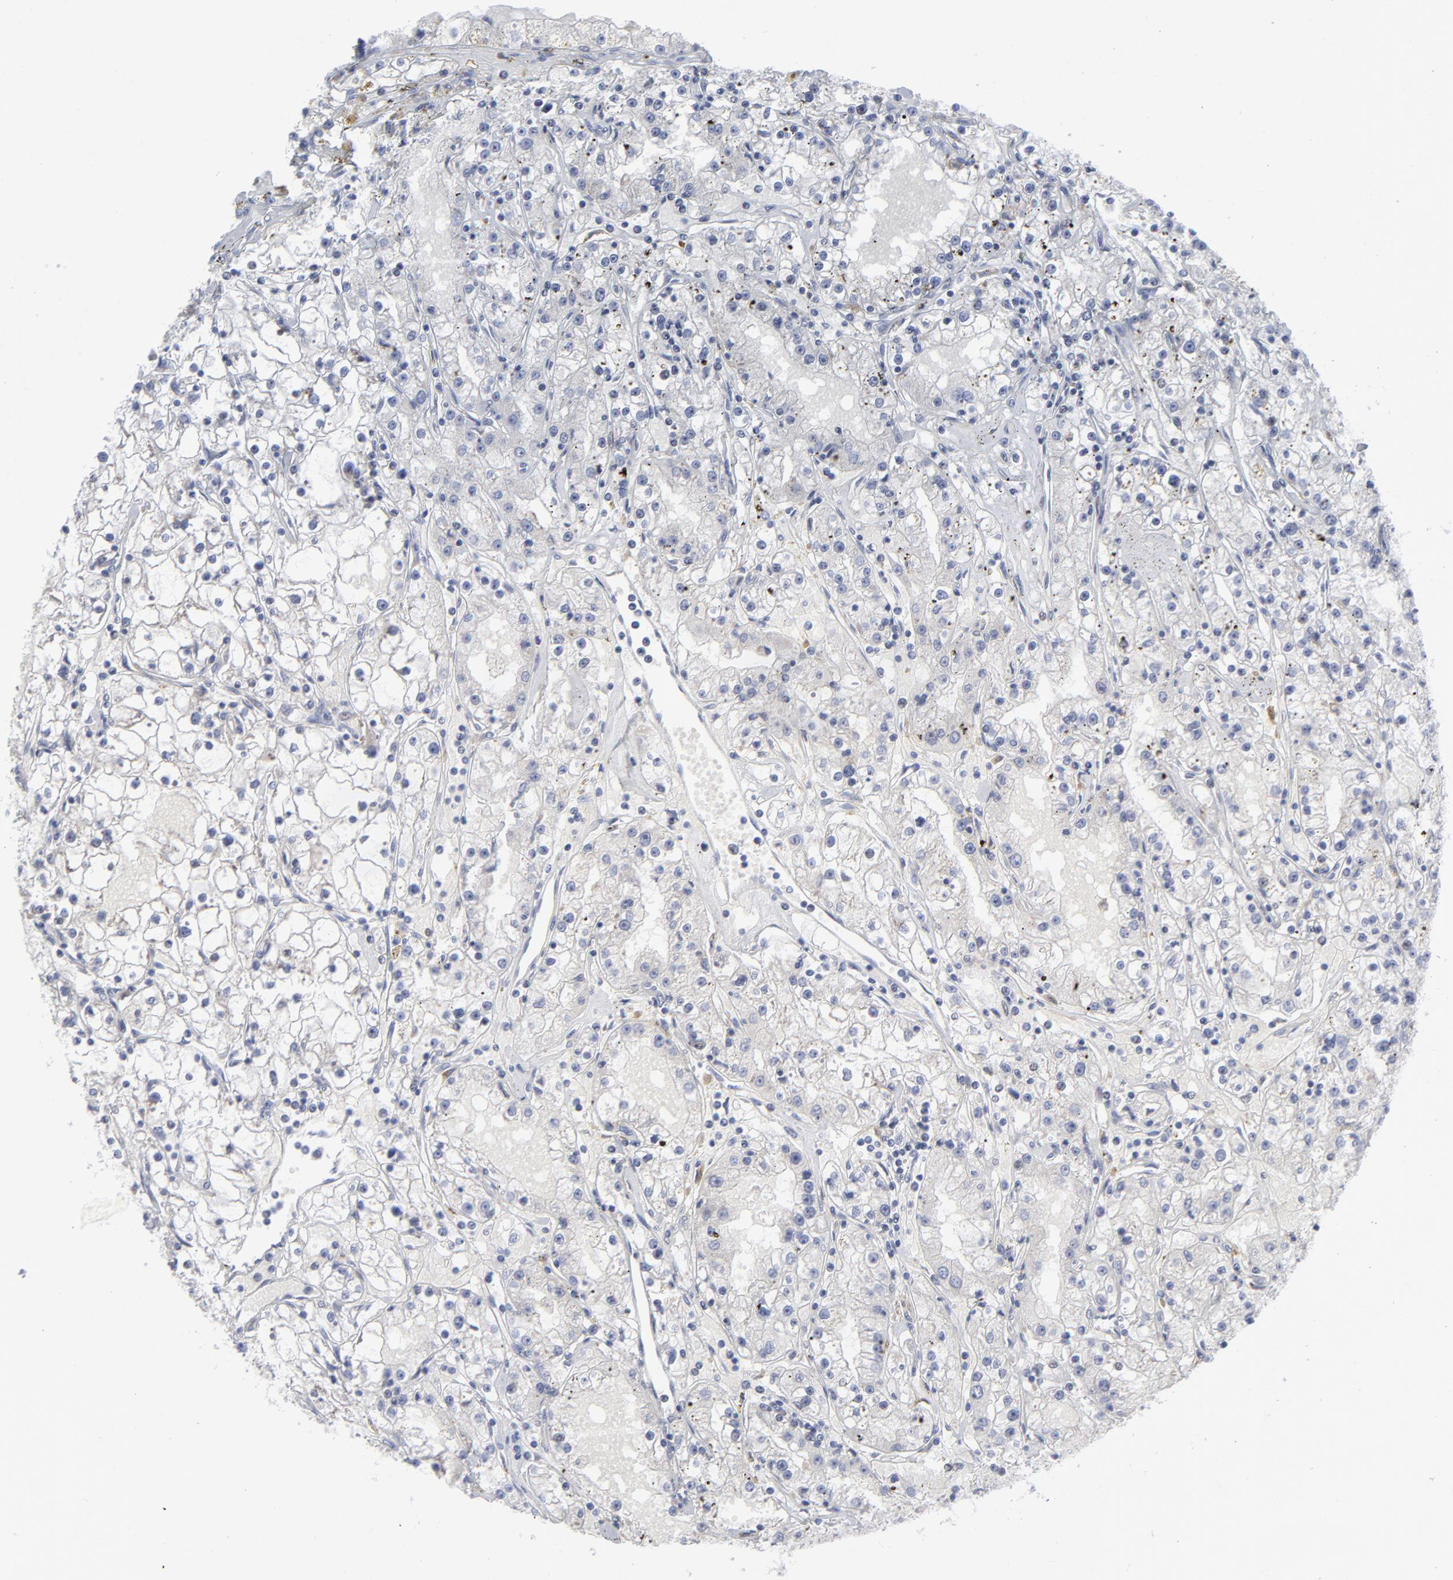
{"staining": {"intensity": "negative", "quantity": "none", "location": "none"}, "tissue": "renal cancer", "cell_type": "Tumor cells", "image_type": "cancer", "snomed": [{"axis": "morphology", "description": "Adenocarcinoma, NOS"}, {"axis": "topography", "description": "Kidney"}], "caption": "This micrograph is of renal cancer (adenocarcinoma) stained with immunohistochemistry (IHC) to label a protein in brown with the nuclei are counter-stained blue. There is no expression in tumor cells.", "gene": "RPS24", "patient": {"sex": "male", "age": 56}}